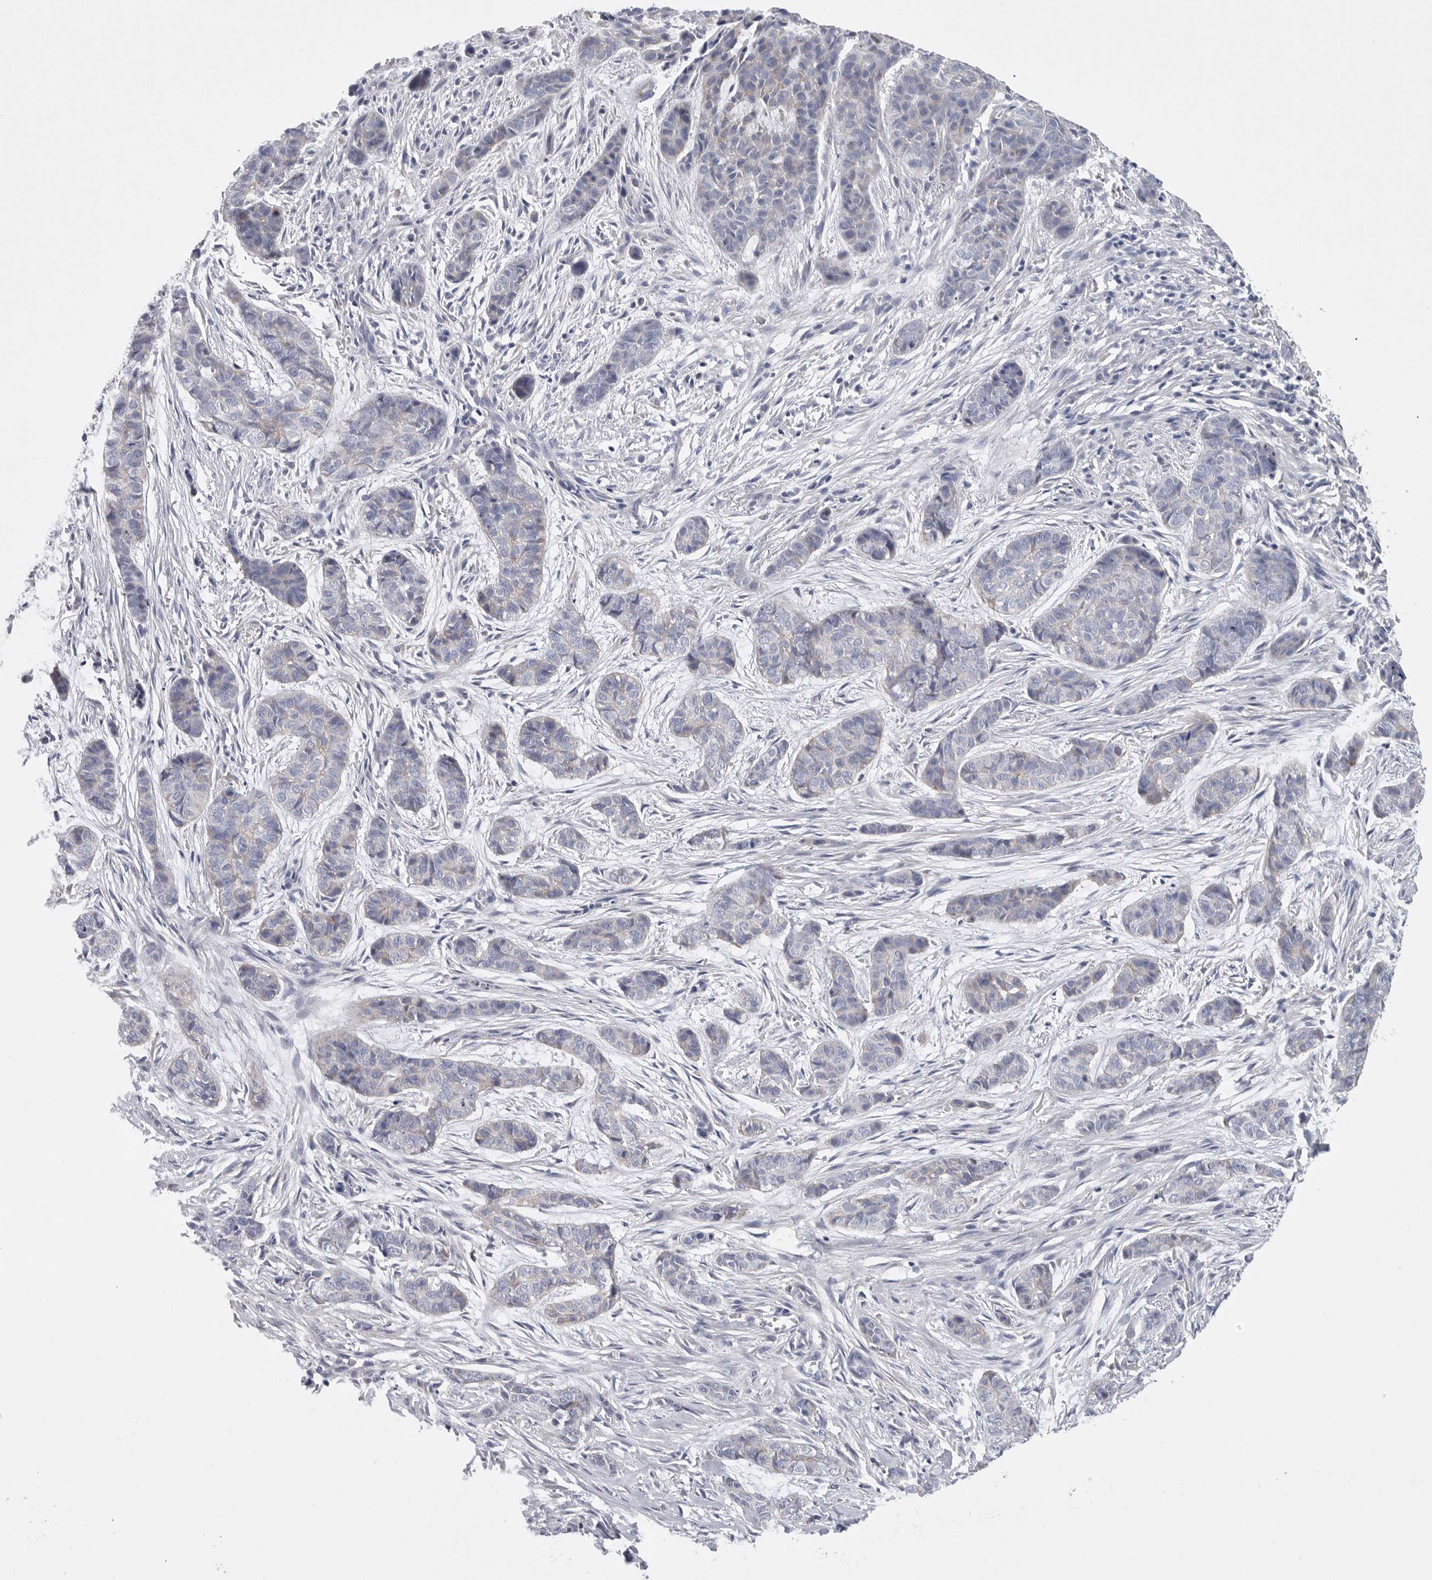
{"staining": {"intensity": "negative", "quantity": "none", "location": "none"}, "tissue": "skin cancer", "cell_type": "Tumor cells", "image_type": "cancer", "snomed": [{"axis": "morphology", "description": "Basal cell carcinoma"}, {"axis": "topography", "description": "Skin"}], "caption": "Immunohistochemistry (IHC) of skin cancer (basal cell carcinoma) demonstrates no expression in tumor cells. Nuclei are stained in blue.", "gene": "CAMK2B", "patient": {"sex": "female", "age": 64}}